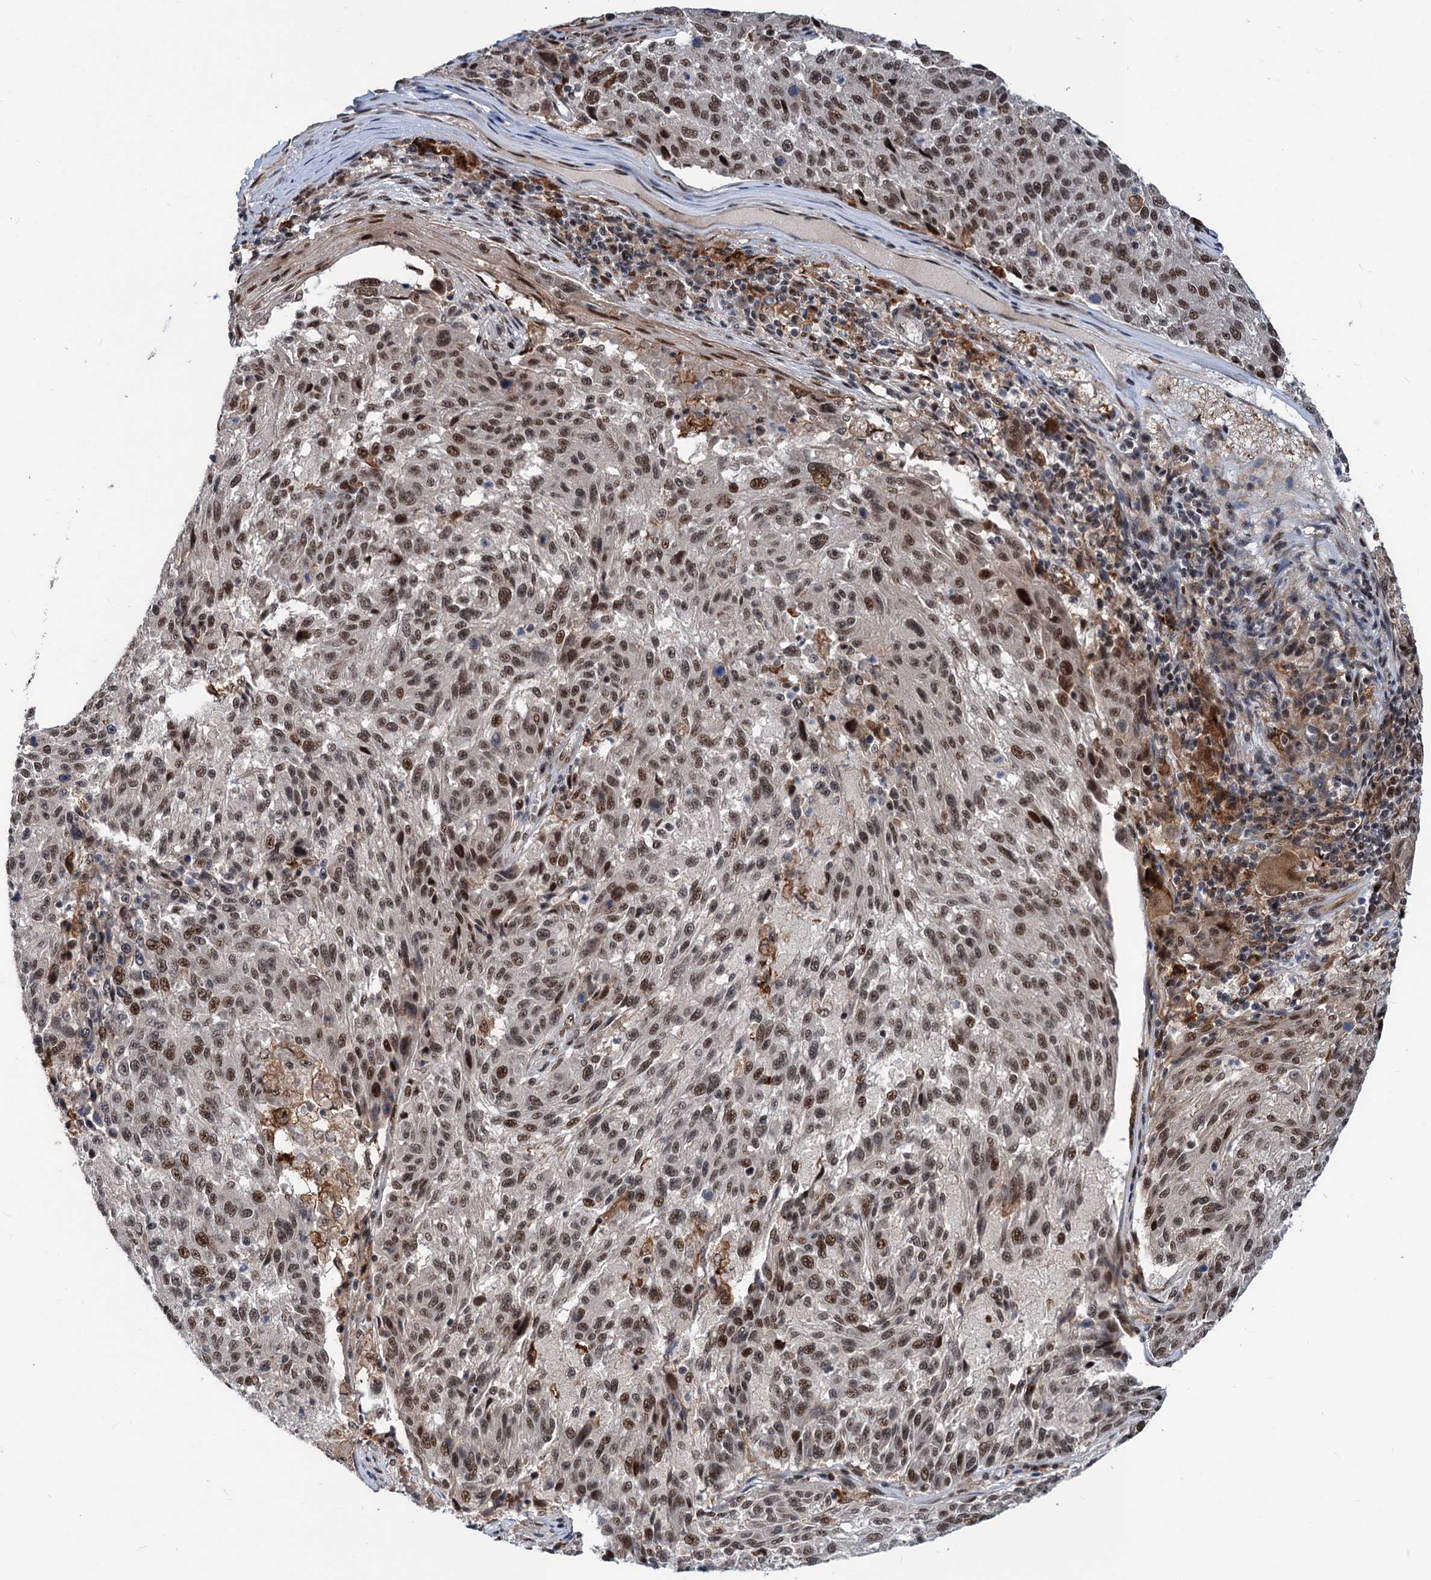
{"staining": {"intensity": "moderate", "quantity": ">75%", "location": "nuclear"}, "tissue": "melanoma", "cell_type": "Tumor cells", "image_type": "cancer", "snomed": [{"axis": "morphology", "description": "Malignant melanoma, NOS"}, {"axis": "topography", "description": "Skin"}], "caption": "The image demonstrates staining of melanoma, revealing moderate nuclear protein expression (brown color) within tumor cells. (Brightfield microscopy of DAB IHC at high magnification).", "gene": "PHF8", "patient": {"sex": "male", "age": 53}}